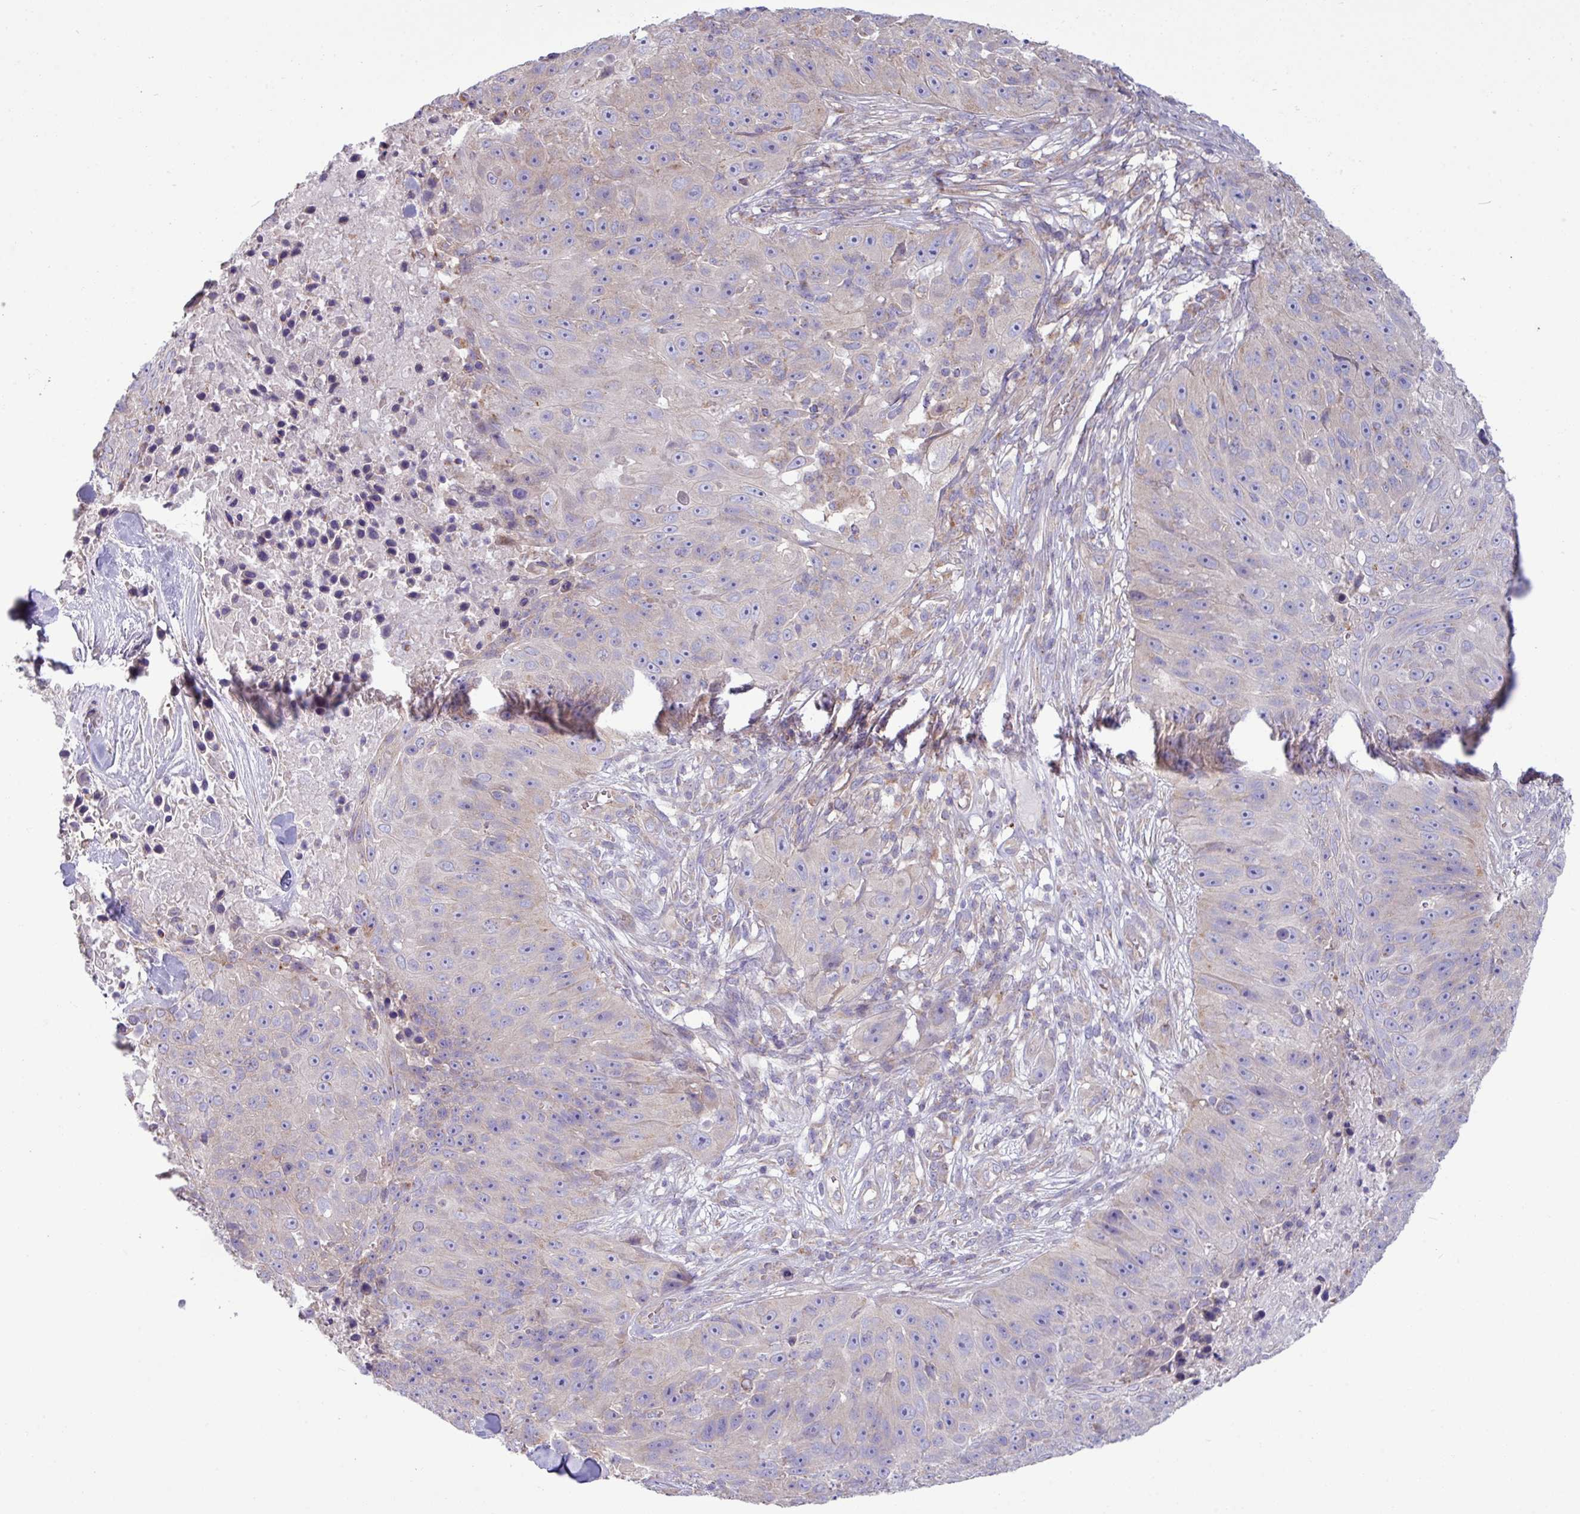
{"staining": {"intensity": "negative", "quantity": "none", "location": "none"}, "tissue": "skin cancer", "cell_type": "Tumor cells", "image_type": "cancer", "snomed": [{"axis": "morphology", "description": "Squamous cell carcinoma, NOS"}, {"axis": "topography", "description": "Skin"}], "caption": "Immunohistochemistry (IHC) micrograph of skin cancer stained for a protein (brown), which reveals no positivity in tumor cells.", "gene": "PPM1J", "patient": {"sex": "female", "age": 87}}